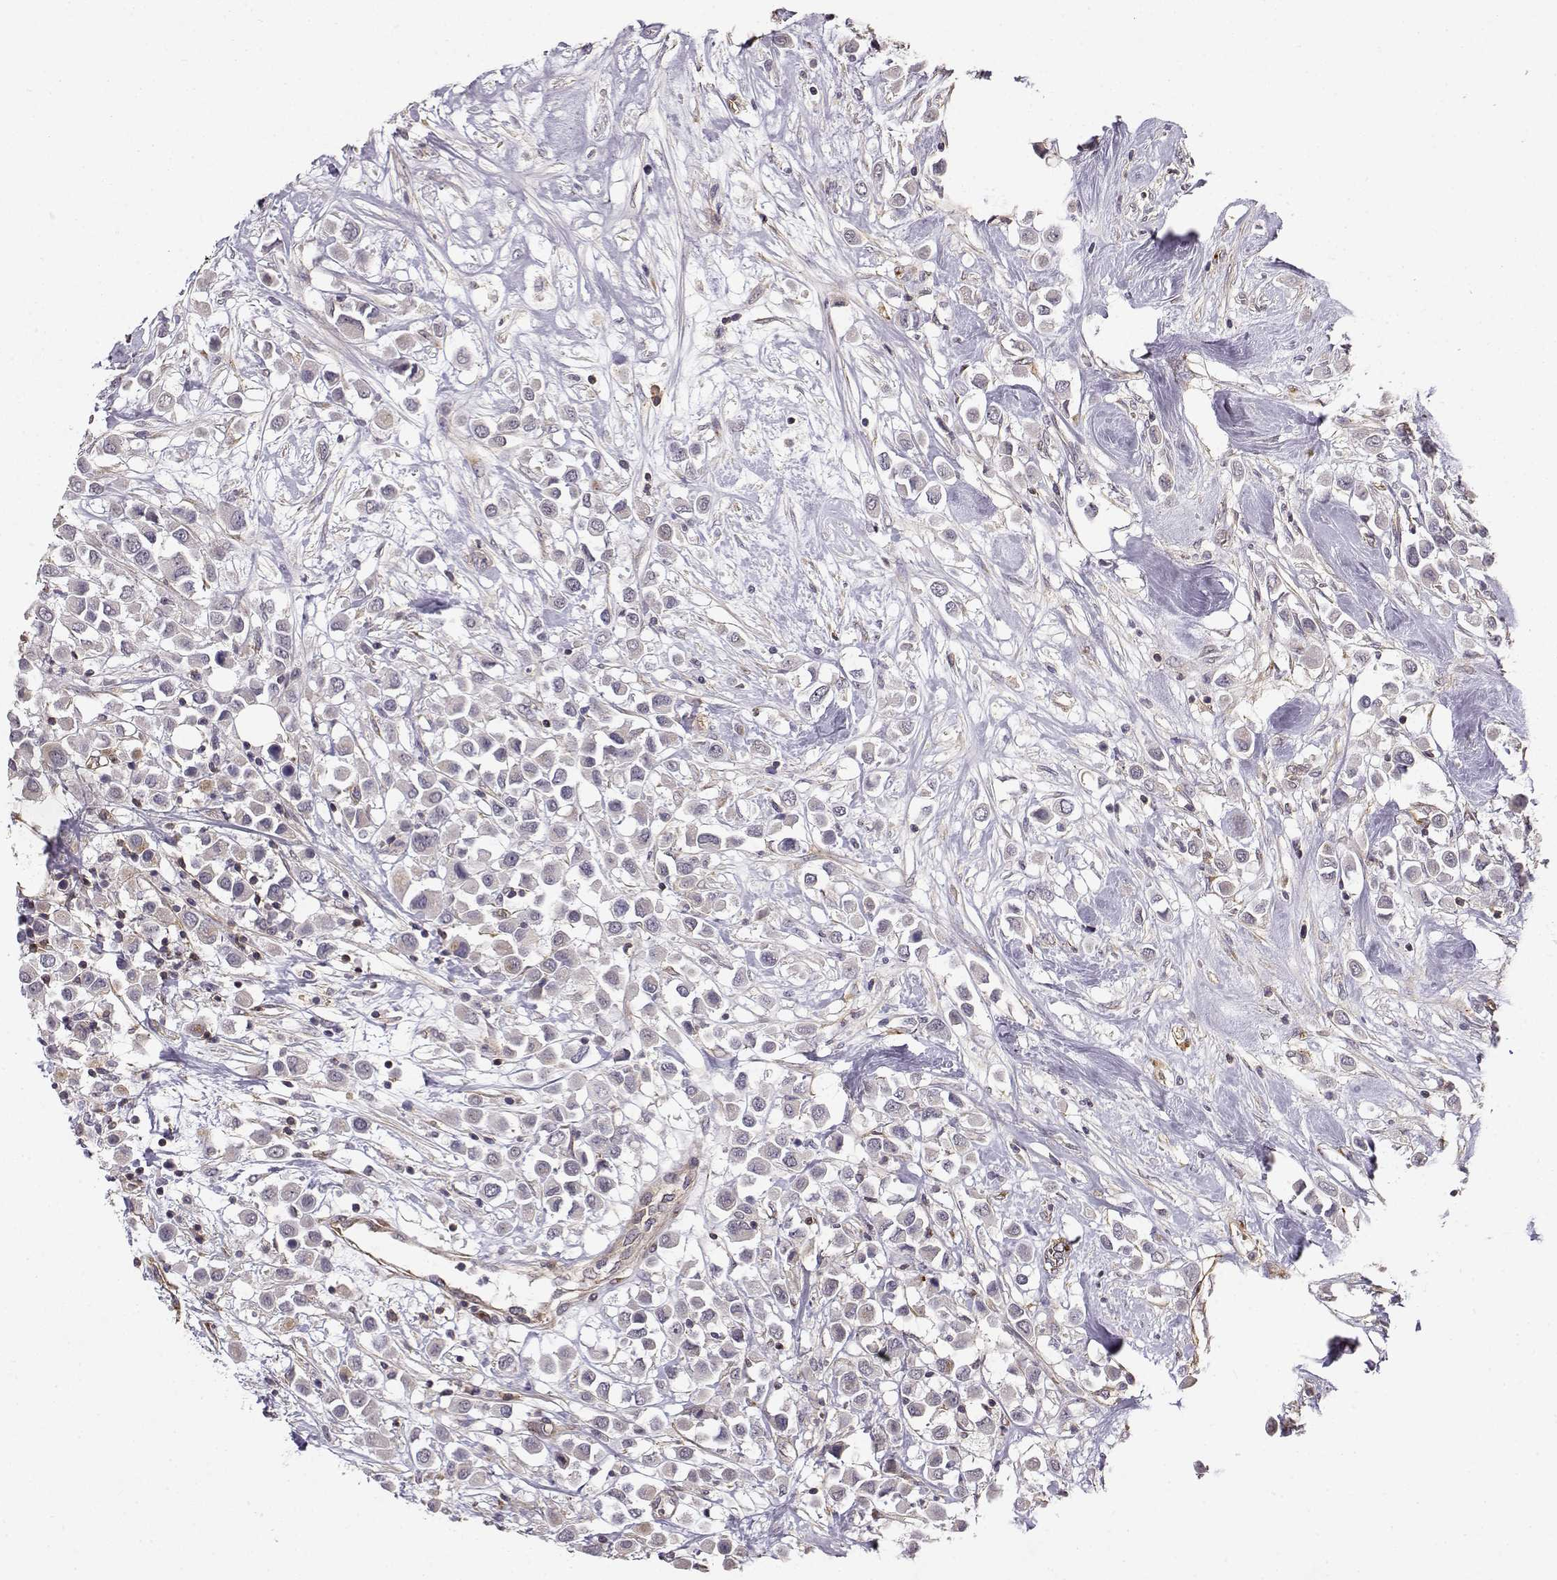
{"staining": {"intensity": "negative", "quantity": "none", "location": "none"}, "tissue": "breast cancer", "cell_type": "Tumor cells", "image_type": "cancer", "snomed": [{"axis": "morphology", "description": "Duct carcinoma"}, {"axis": "topography", "description": "Breast"}], "caption": "This is an immunohistochemistry photomicrograph of human breast infiltrating ductal carcinoma. There is no expression in tumor cells.", "gene": "IFITM1", "patient": {"sex": "female", "age": 61}}